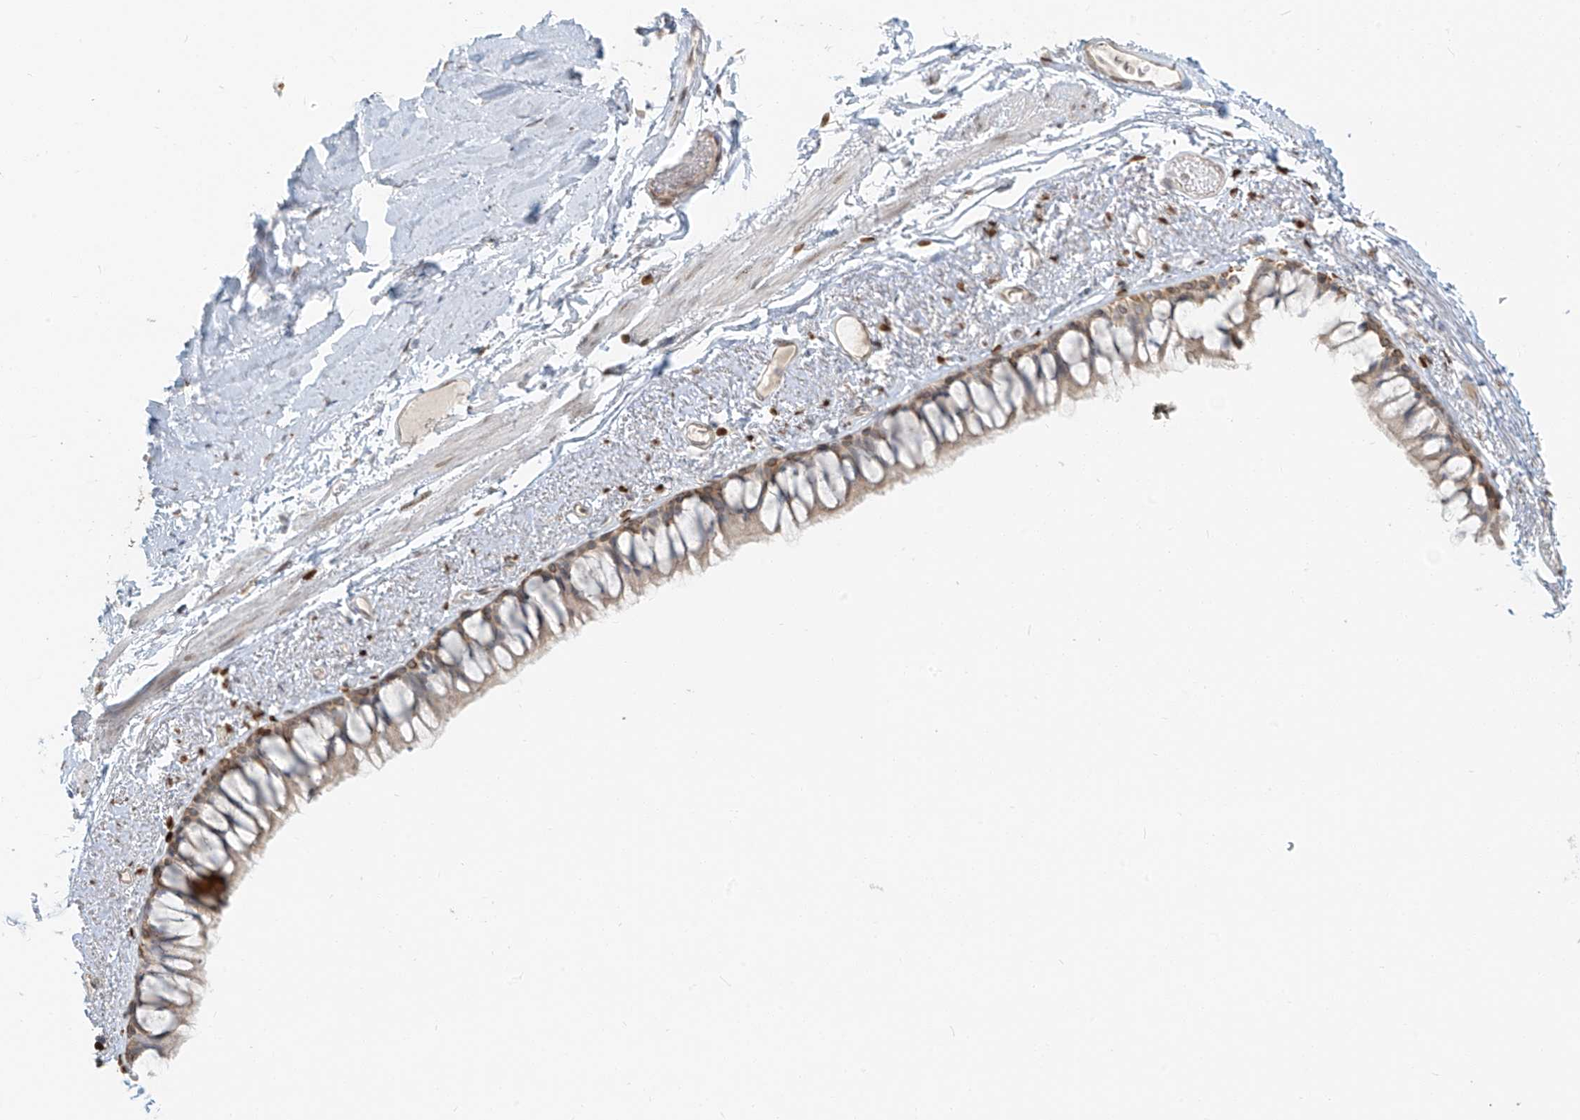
{"staining": {"intensity": "weak", "quantity": "<25%", "location": "cytoplasmic/membranous"}, "tissue": "bronchus", "cell_type": "Respiratory epithelial cells", "image_type": "normal", "snomed": [{"axis": "morphology", "description": "Normal tissue, NOS"}, {"axis": "topography", "description": "Cartilage tissue"}, {"axis": "topography", "description": "Bronchus"}], "caption": "Histopathology image shows no protein positivity in respiratory epithelial cells of benign bronchus. (Brightfield microscopy of DAB immunohistochemistry at high magnification).", "gene": "ZNF774", "patient": {"sex": "female", "age": 73}}